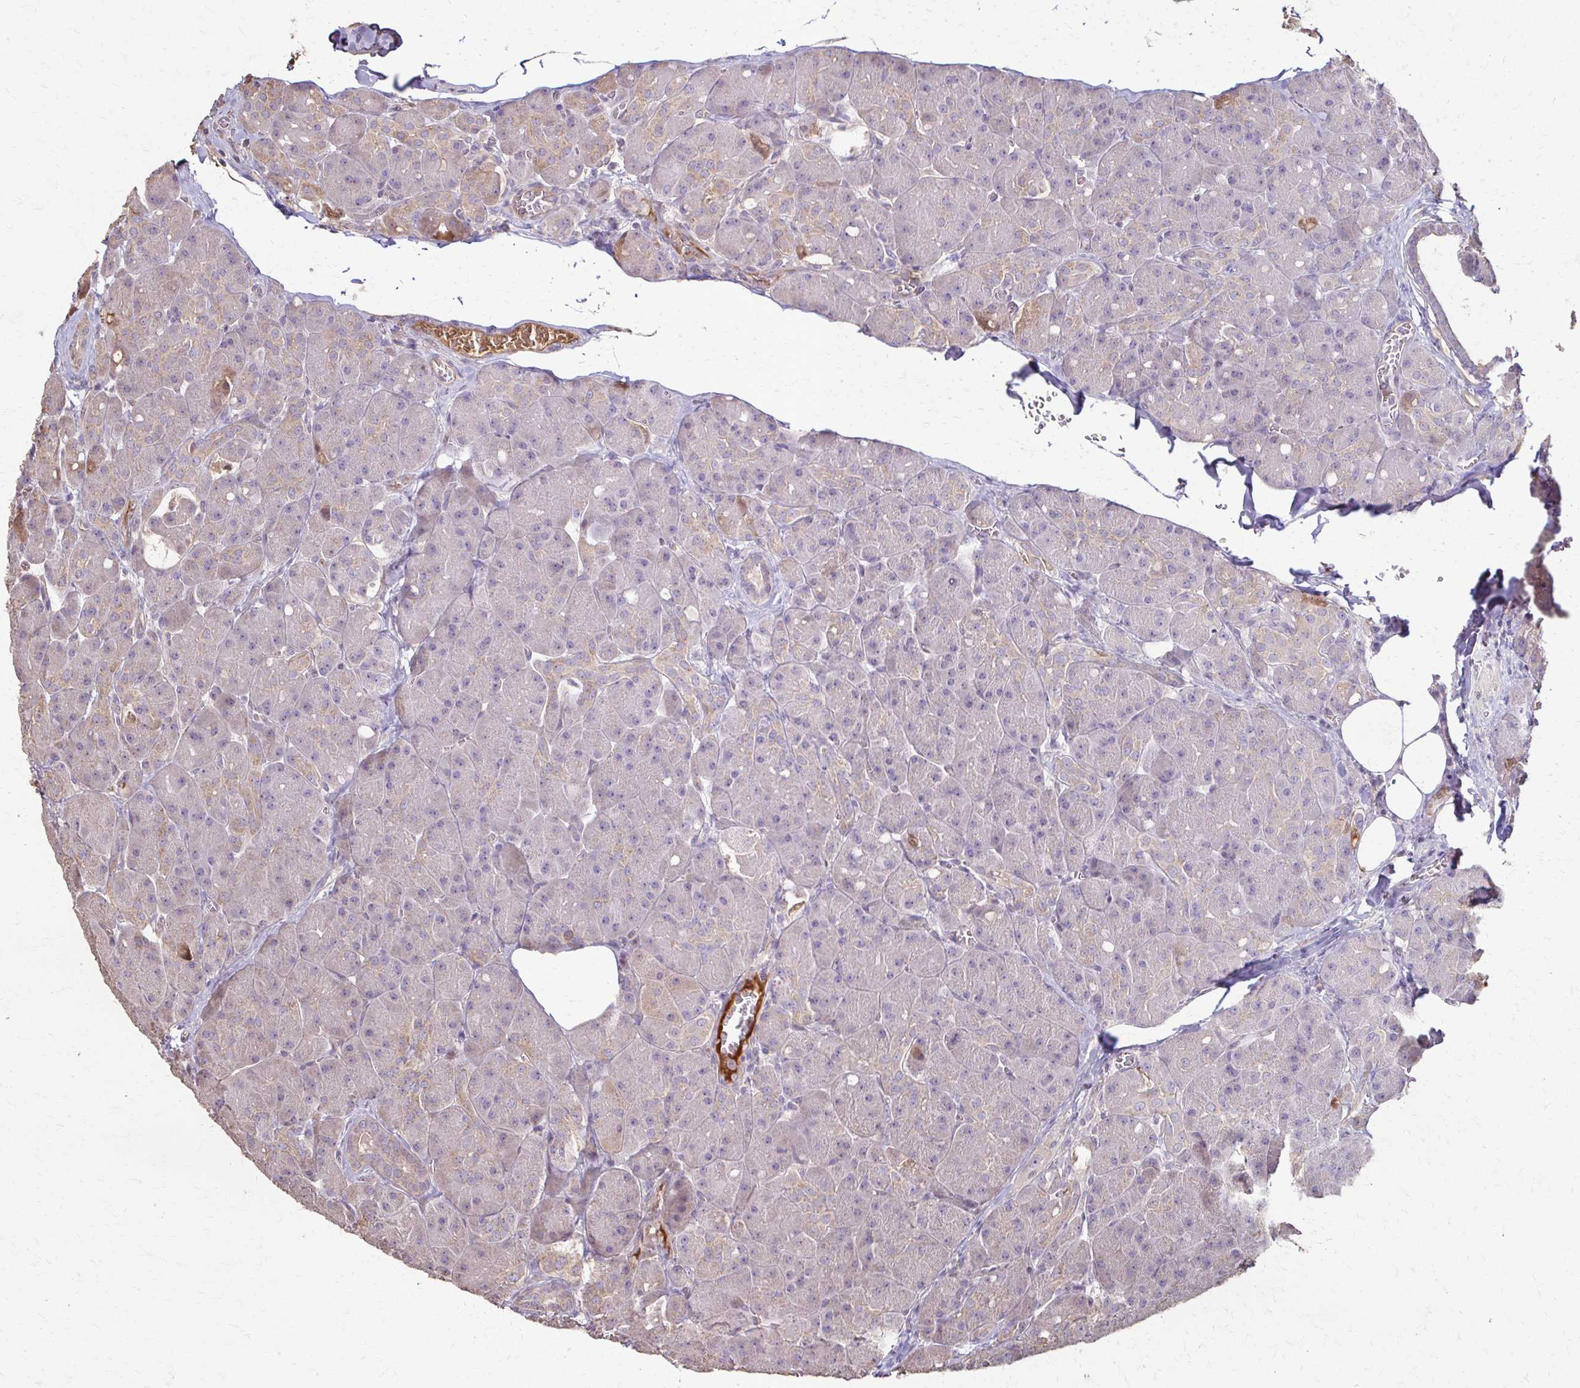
{"staining": {"intensity": "weak", "quantity": "25%-75%", "location": "cytoplasmic/membranous"}, "tissue": "pancreas", "cell_type": "Exocrine glandular cells", "image_type": "normal", "snomed": [{"axis": "morphology", "description": "Normal tissue, NOS"}, {"axis": "topography", "description": "Pancreas"}], "caption": "Protein staining of unremarkable pancreas exhibits weak cytoplasmic/membranous expression in approximately 25%-75% of exocrine glandular cells.", "gene": "IL18BP", "patient": {"sex": "male", "age": 55}}